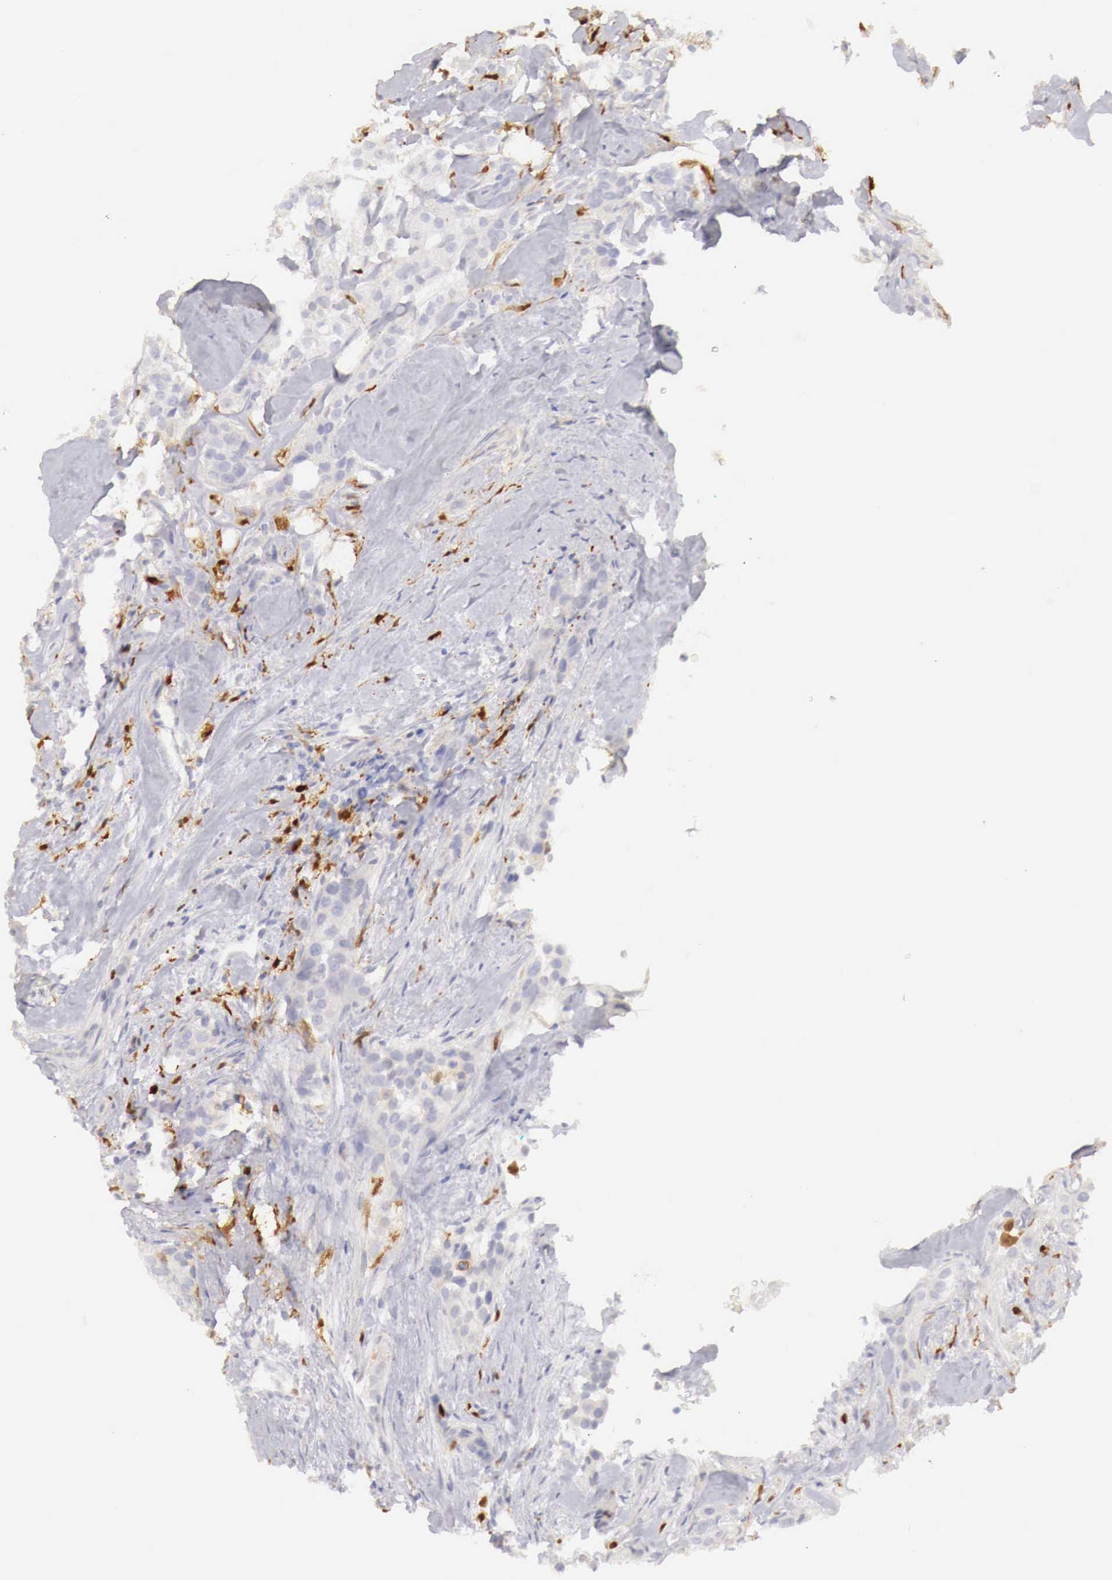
{"staining": {"intensity": "weak", "quantity": "<25%", "location": "cytoplasmic/membranous"}, "tissue": "breast cancer", "cell_type": "Tumor cells", "image_type": "cancer", "snomed": [{"axis": "morphology", "description": "Duct carcinoma"}, {"axis": "topography", "description": "Breast"}], "caption": "Tumor cells show no significant staining in breast infiltrating ductal carcinoma. (DAB (3,3'-diaminobenzidine) immunohistochemistry (IHC) visualized using brightfield microscopy, high magnification).", "gene": "RENBP", "patient": {"sex": "female", "age": 45}}